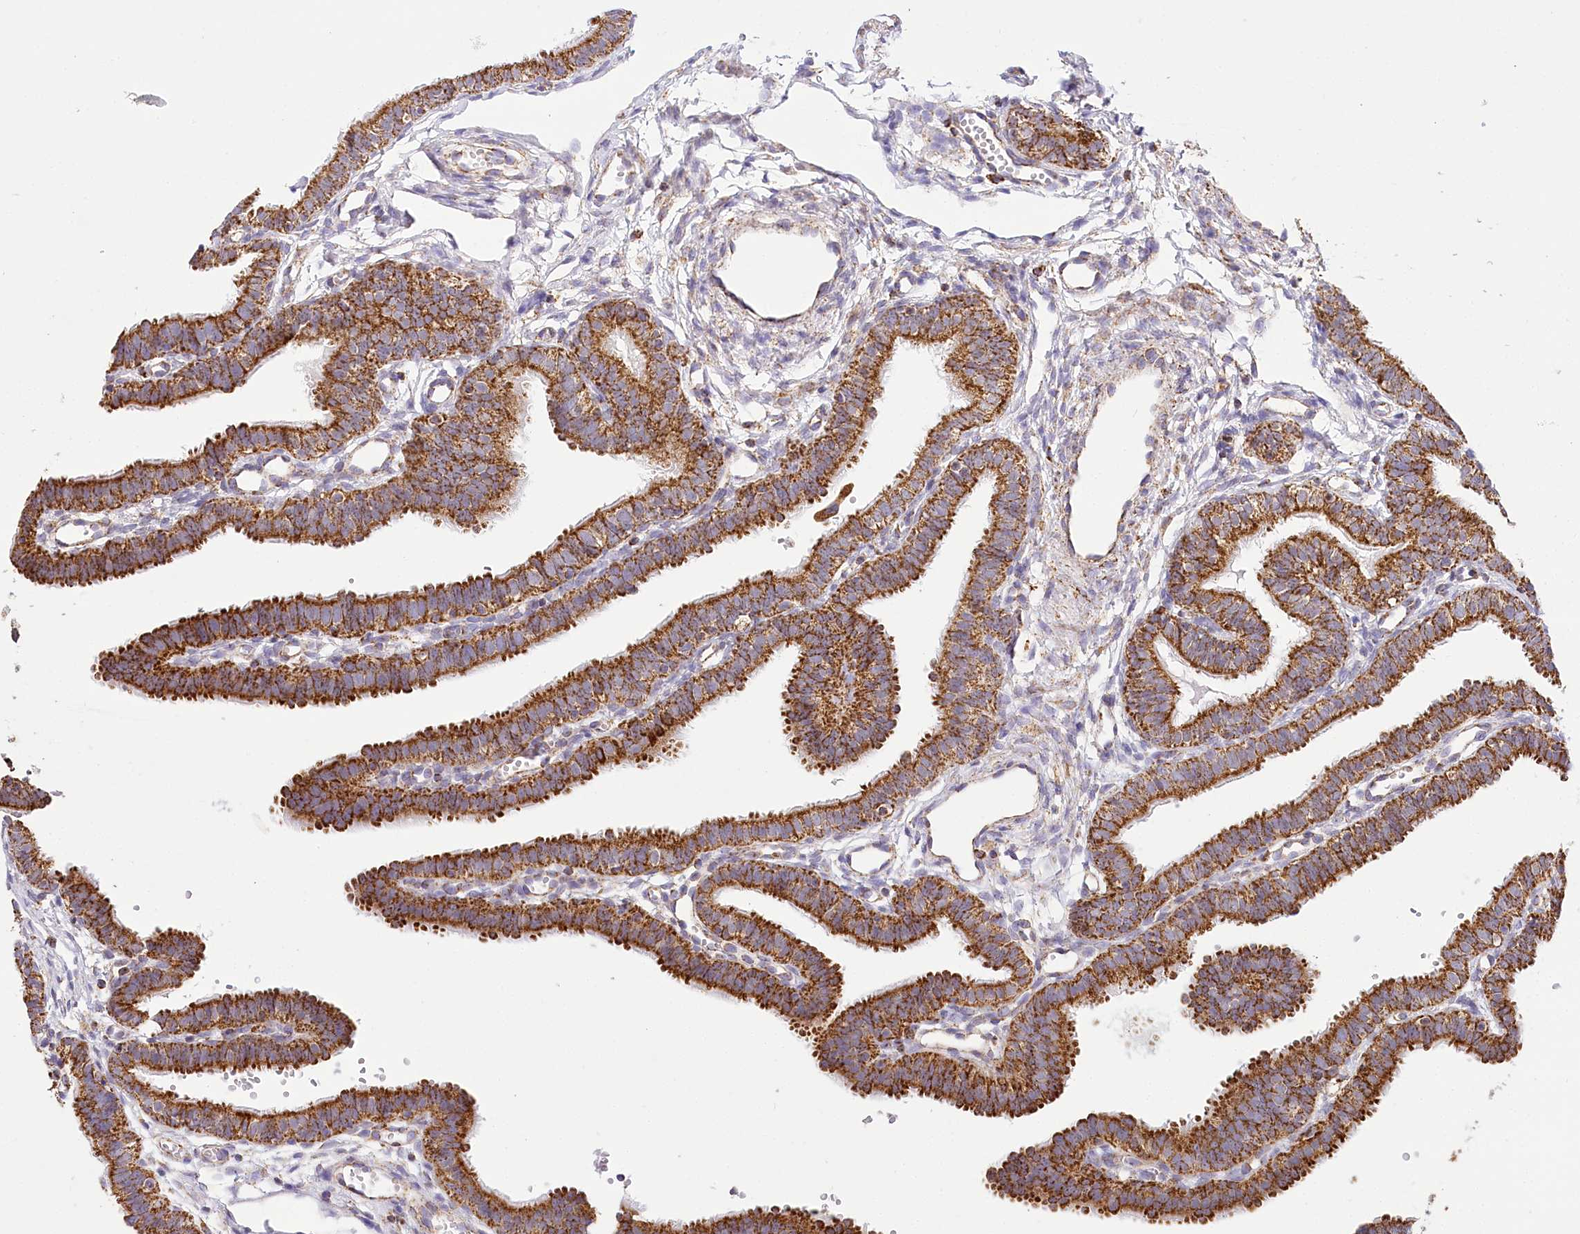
{"staining": {"intensity": "strong", "quantity": ">75%", "location": "cytoplasmic/membranous"}, "tissue": "fallopian tube", "cell_type": "Glandular cells", "image_type": "normal", "snomed": [{"axis": "morphology", "description": "Normal tissue, NOS"}, {"axis": "topography", "description": "Fallopian tube"}, {"axis": "topography", "description": "Placenta"}], "caption": "Glandular cells exhibit high levels of strong cytoplasmic/membranous positivity in approximately >75% of cells in normal human fallopian tube. (IHC, brightfield microscopy, high magnification).", "gene": "LSS", "patient": {"sex": "female", "age": 34}}